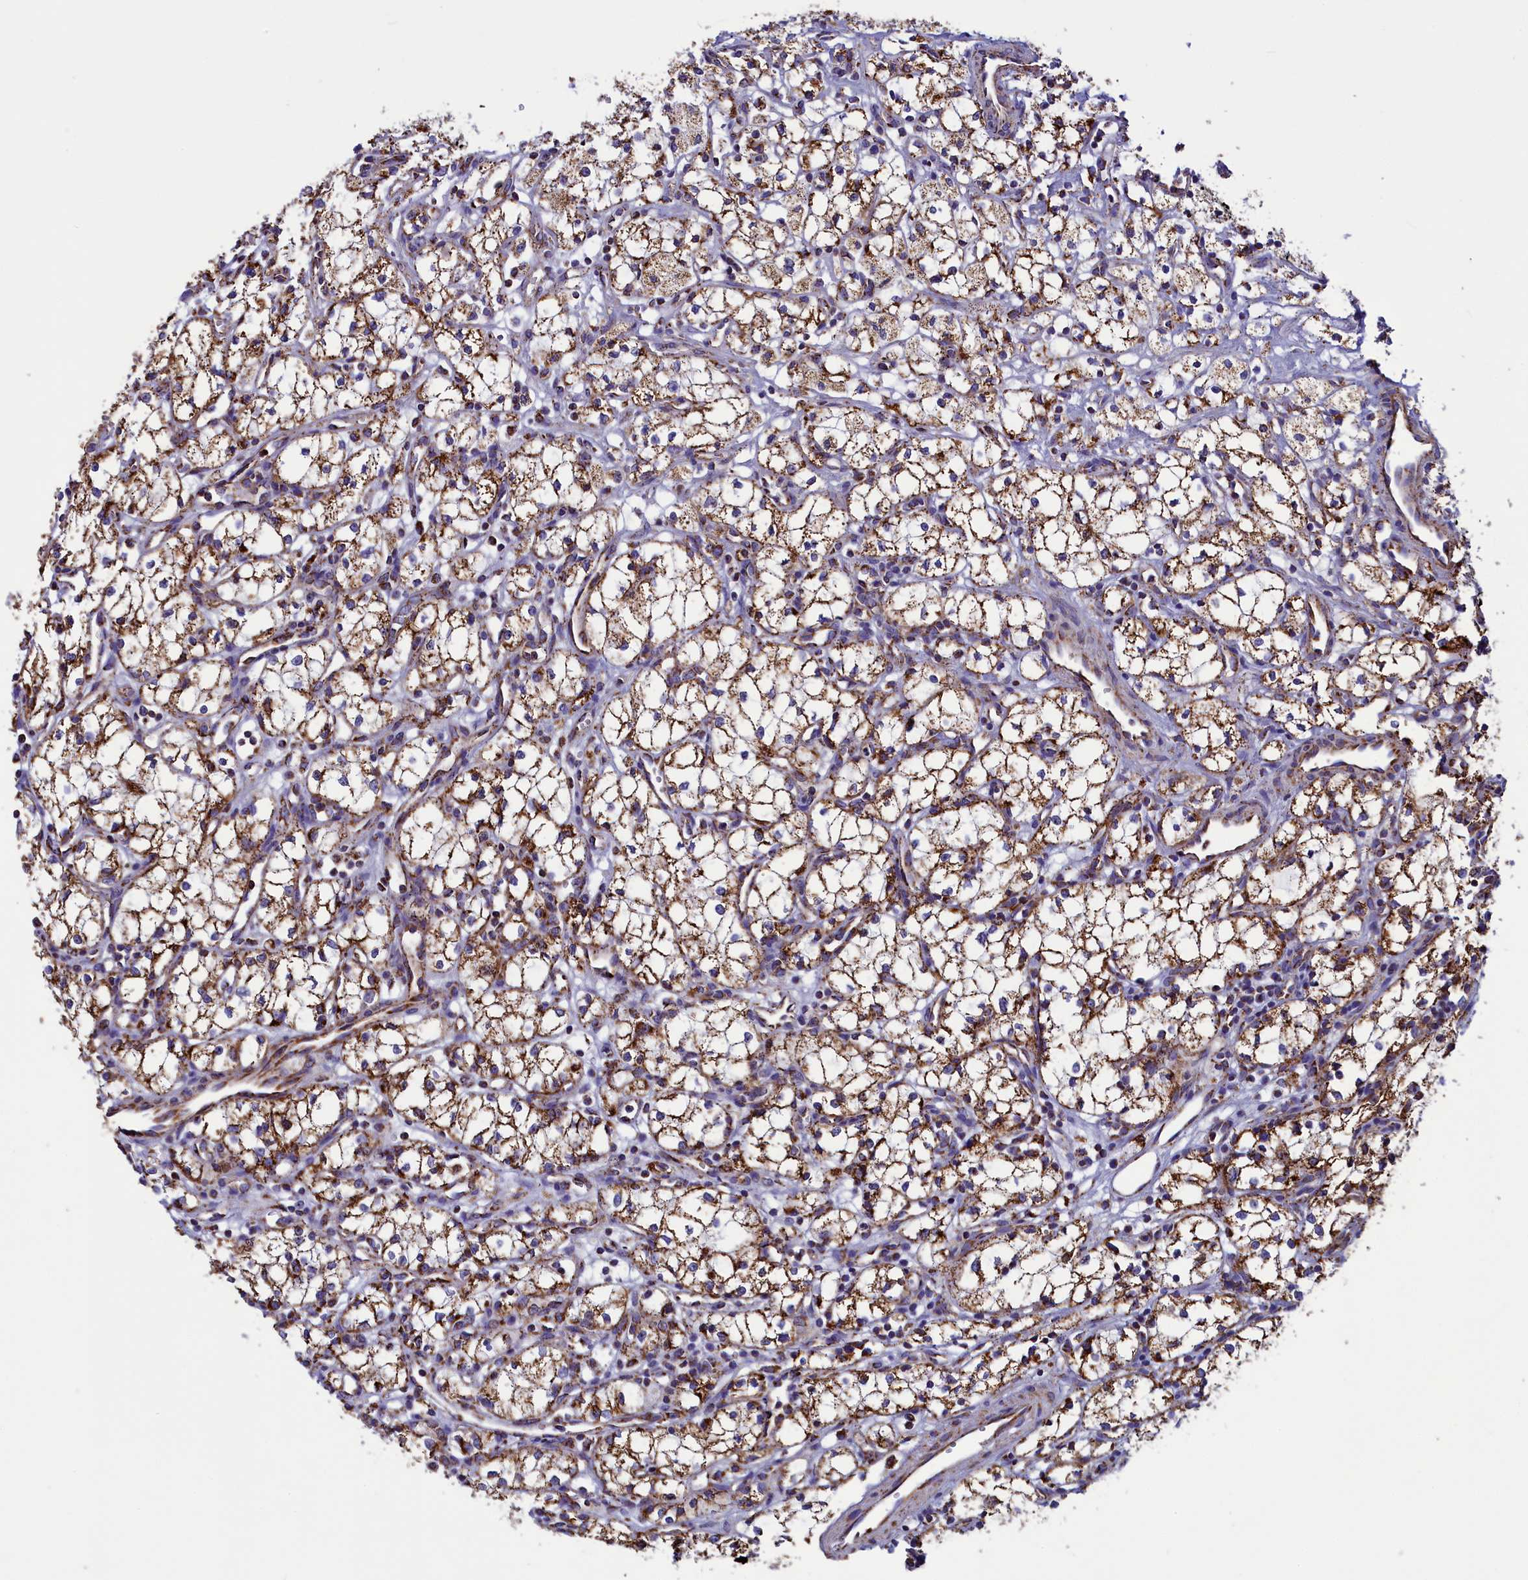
{"staining": {"intensity": "moderate", "quantity": ">75%", "location": "cytoplasmic/membranous"}, "tissue": "renal cancer", "cell_type": "Tumor cells", "image_type": "cancer", "snomed": [{"axis": "morphology", "description": "Adenocarcinoma, NOS"}, {"axis": "topography", "description": "Kidney"}], "caption": "Renal cancer (adenocarcinoma) stained with DAB immunohistochemistry (IHC) exhibits medium levels of moderate cytoplasmic/membranous positivity in approximately >75% of tumor cells. Using DAB (3,3'-diaminobenzidine) (brown) and hematoxylin (blue) stains, captured at high magnification using brightfield microscopy.", "gene": "SLC39A3", "patient": {"sex": "male", "age": 59}}